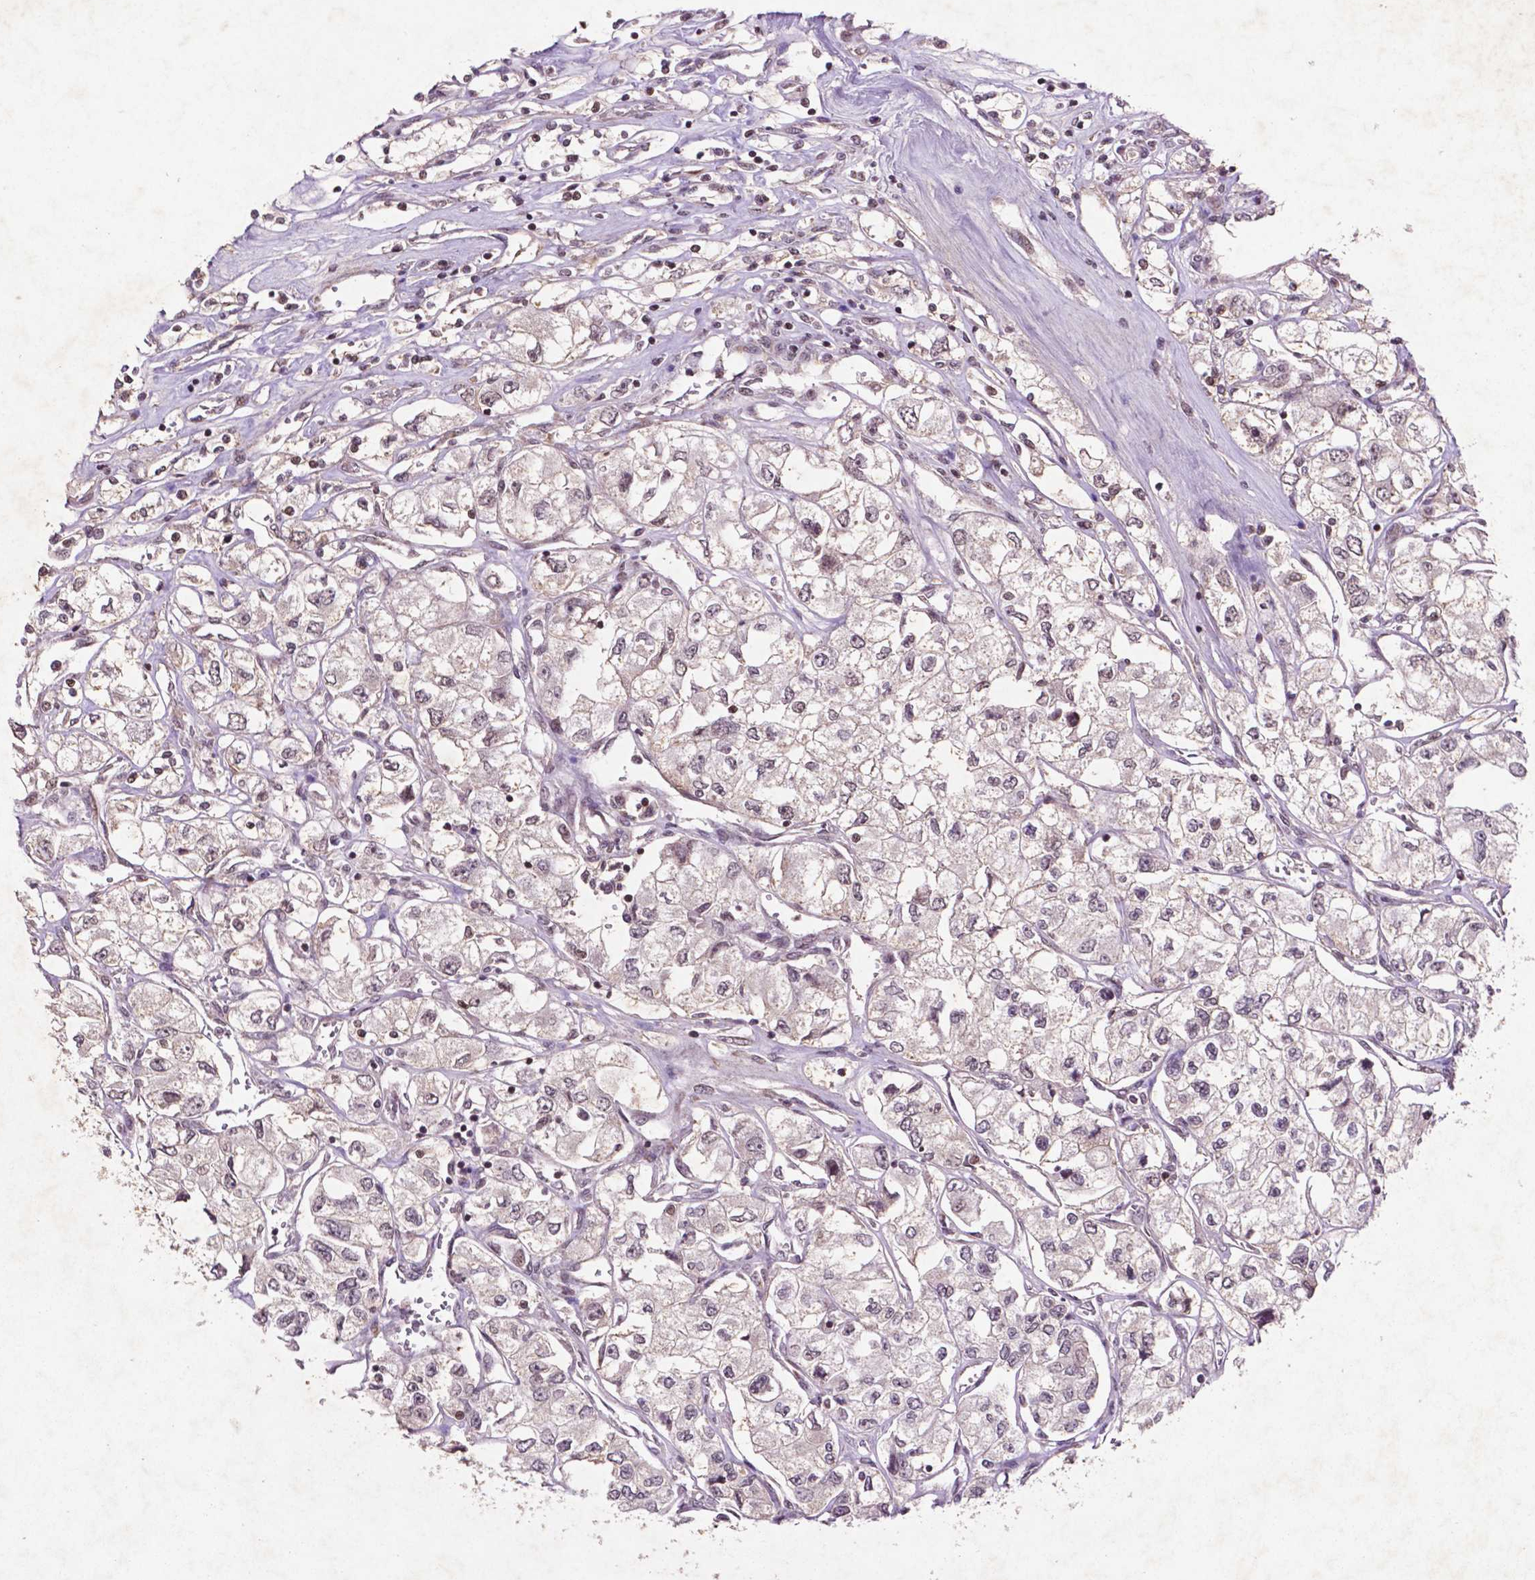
{"staining": {"intensity": "negative", "quantity": "none", "location": "none"}, "tissue": "renal cancer", "cell_type": "Tumor cells", "image_type": "cancer", "snomed": [{"axis": "morphology", "description": "Adenocarcinoma, NOS"}, {"axis": "topography", "description": "Kidney"}], "caption": "An immunohistochemistry image of renal cancer is shown. There is no staining in tumor cells of renal cancer.", "gene": "GLRX", "patient": {"sex": "female", "age": 59}}